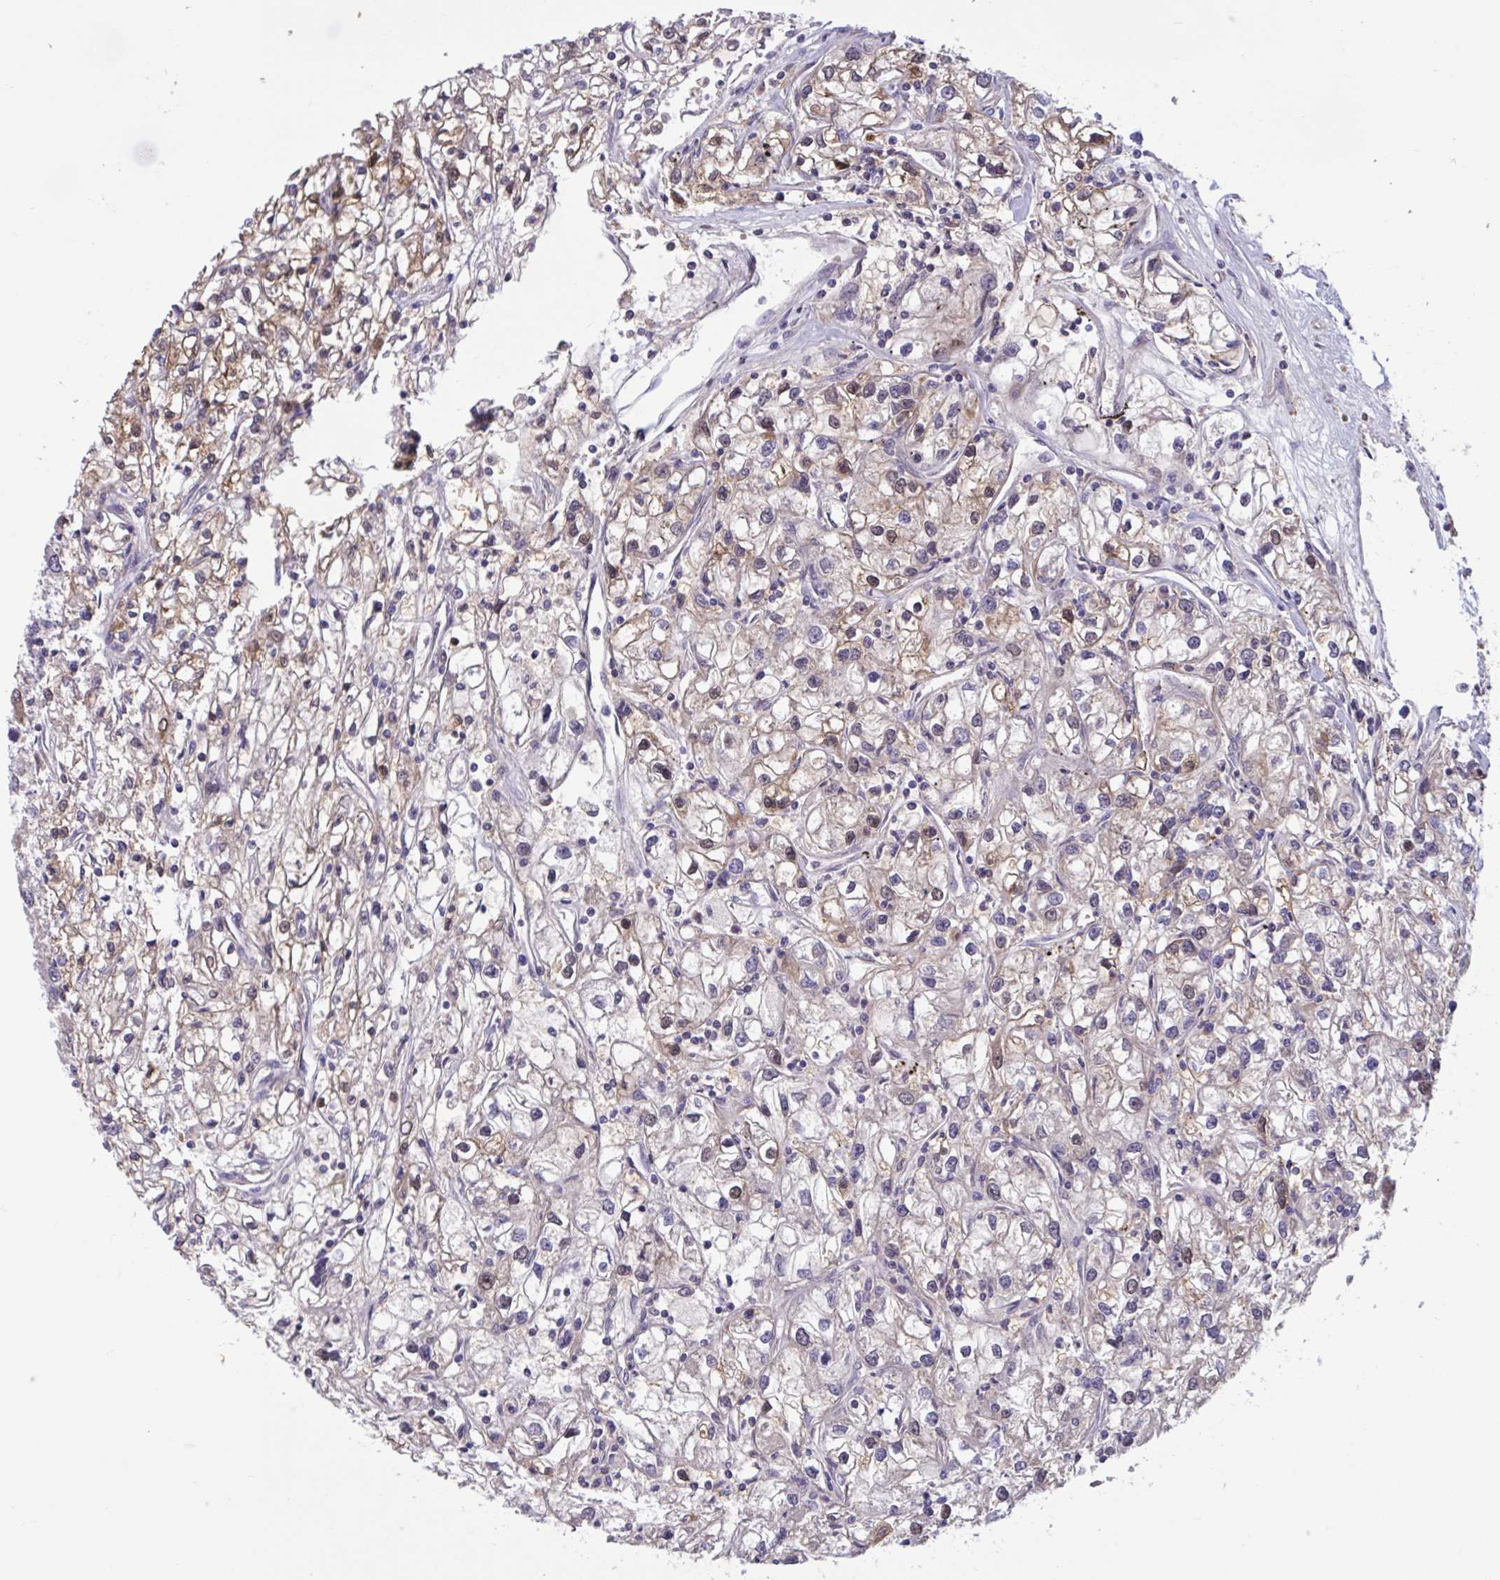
{"staining": {"intensity": "moderate", "quantity": "25%-75%", "location": "cytoplasmic/membranous"}, "tissue": "renal cancer", "cell_type": "Tumor cells", "image_type": "cancer", "snomed": [{"axis": "morphology", "description": "Adenocarcinoma, NOS"}, {"axis": "topography", "description": "Kidney"}], "caption": "Immunohistochemical staining of renal adenocarcinoma reveals medium levels of moderate cytoplasmic/membranous positivity in approximately 25%-75% of tumor cells.", "gene": "RBL1", "patient": {"sex": "female", "age": 59}}